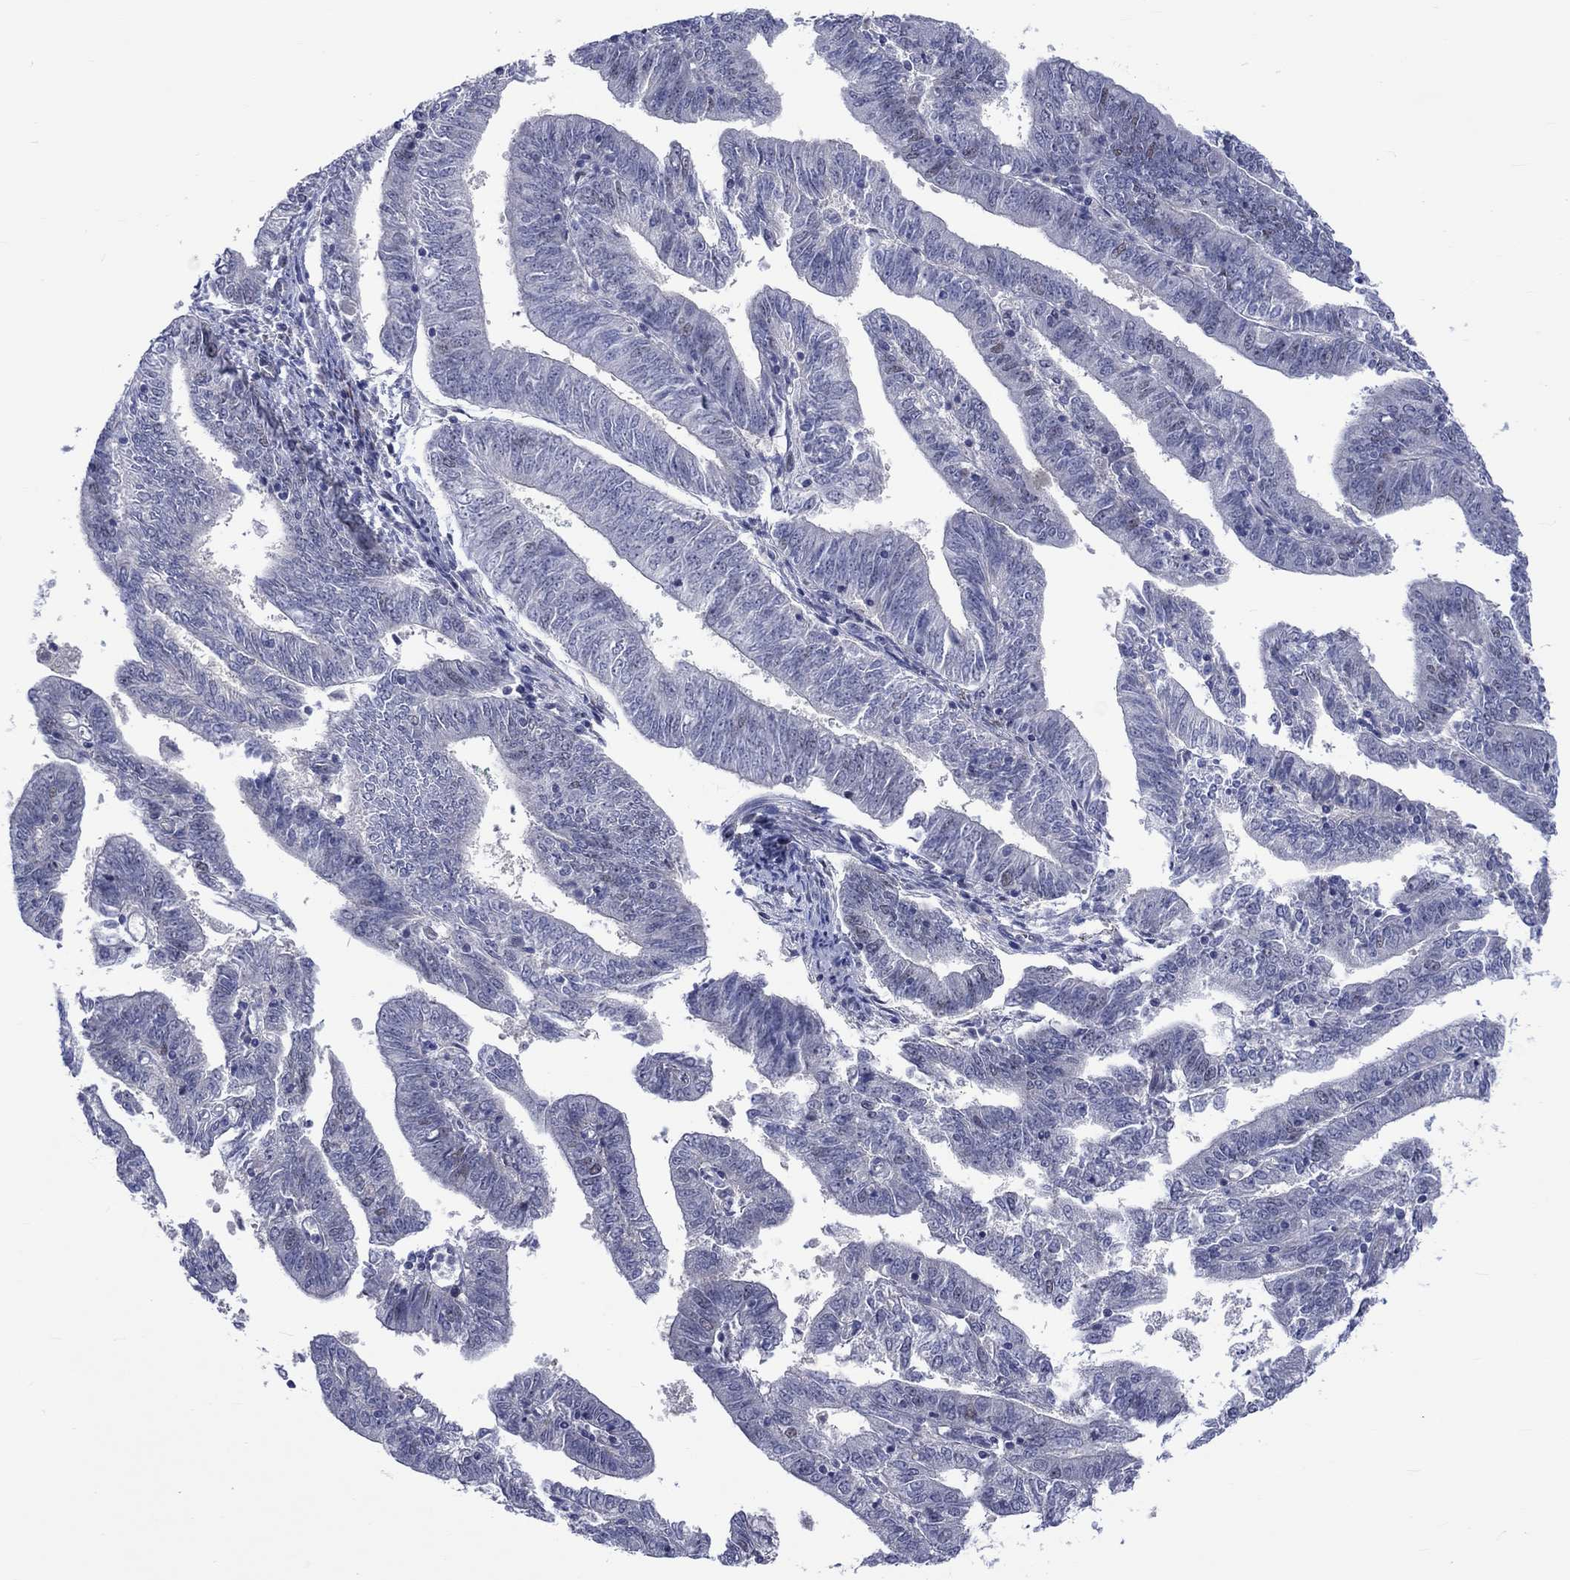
{"staining": {"intensity": "strong", "quantity": "<25%", "location": "nuclear"}, "tissue": "endometrial cancer", "cell_type": "Tumor cells", "image_type": "cancer", "snomed": [{"axis": "morphology", "description": "Adenocarcinoma, NOS"}, {"axis": "topography", "description": "Endometrium"}], "caption": "A brown stain shows strong nuclear positivity of a protein in human adenocarcinoma (endometrial) tumor cells.", "gene": "E2F8", "patient": {"sex": "female", "age": 82}}